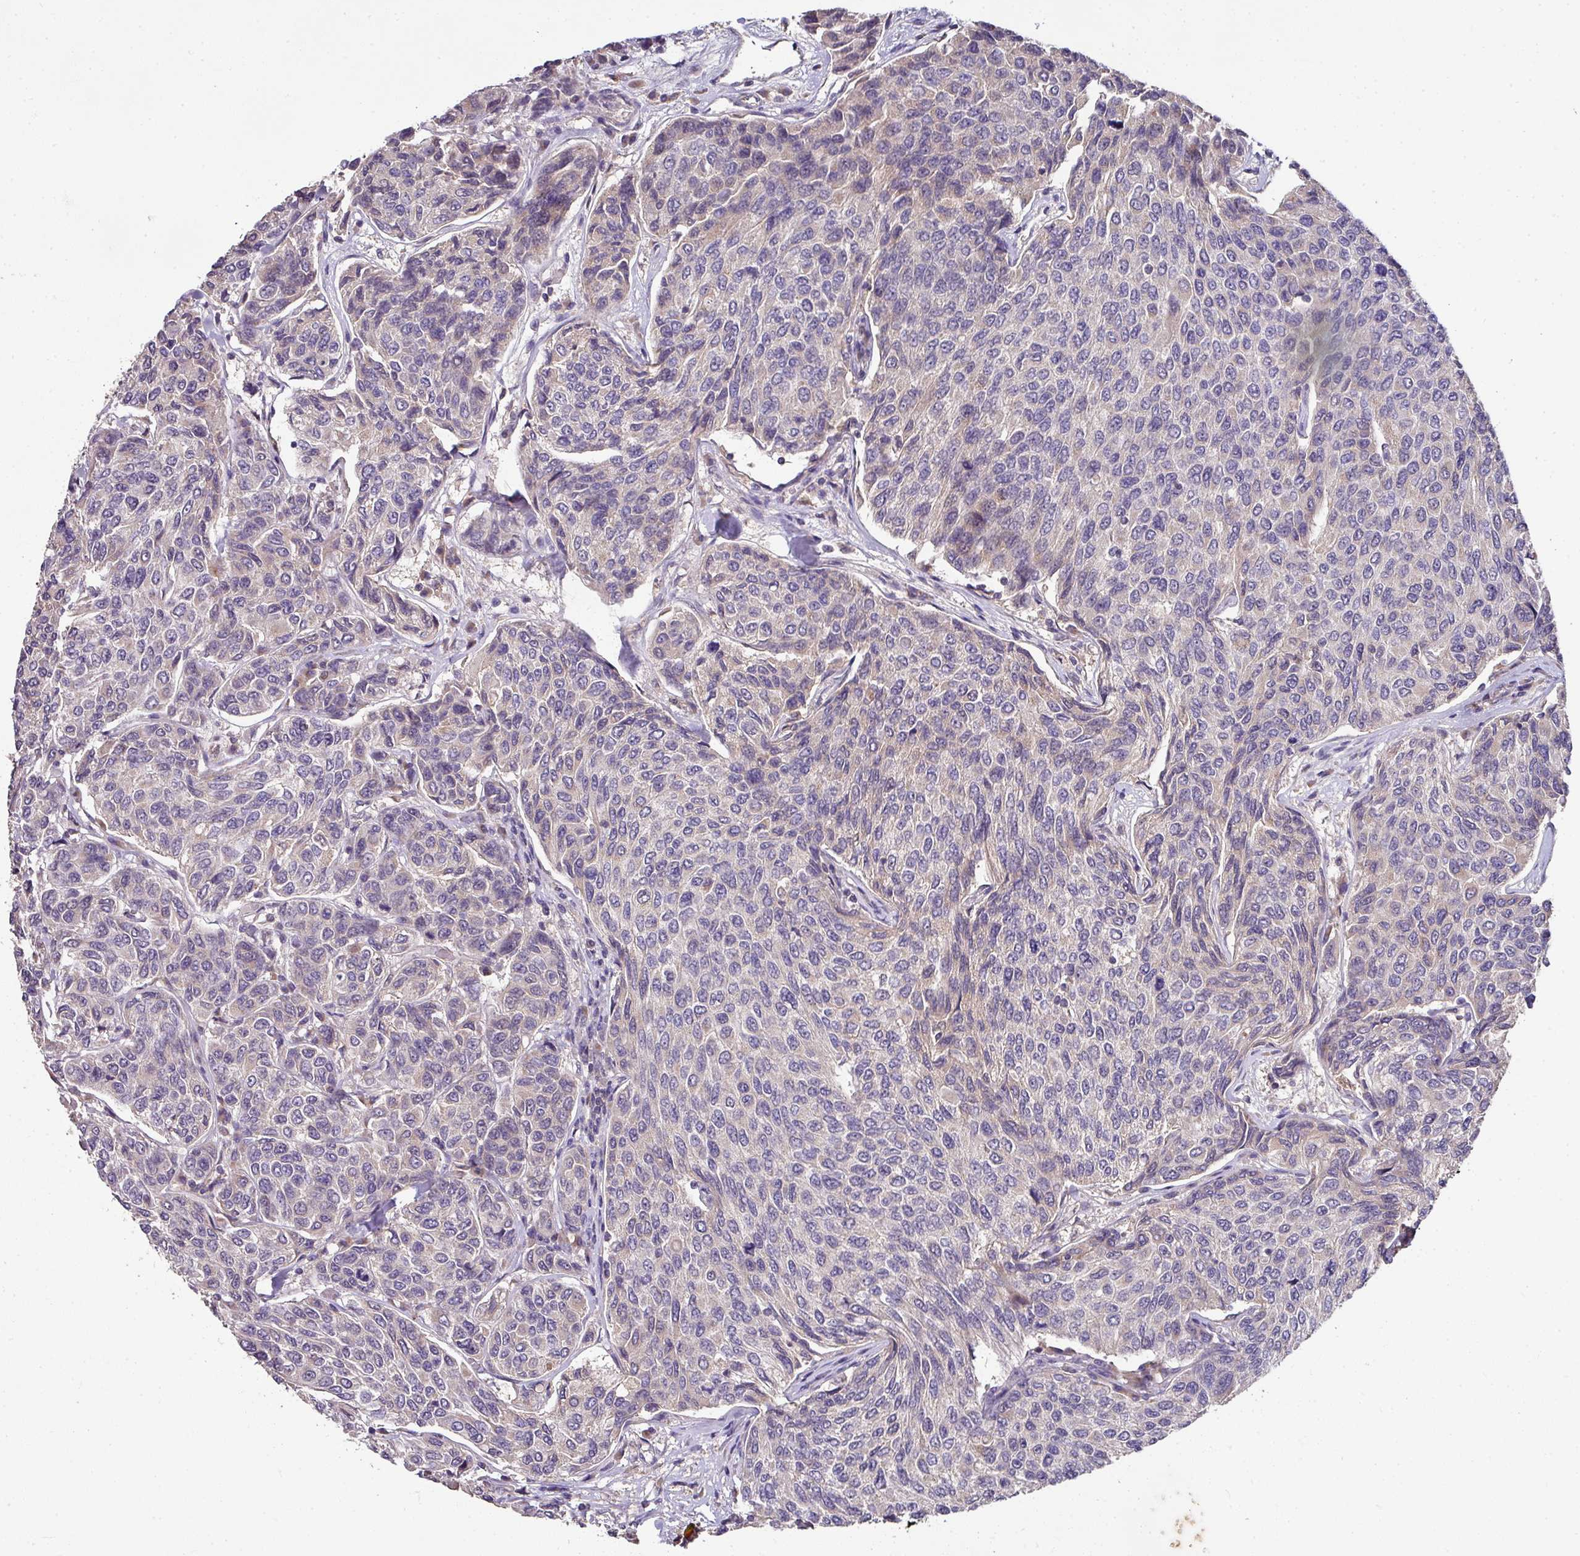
{"staining": {"intensity": "negative", "quantity": "none", "location": "none"}, "tissue": "breast cancer", "cell_type": "Tumor cells", "image_type": "cancer", "snomed": [{"axis": "morphology", "description": "Duct carcinoma"}, {"axis": "topography", "description": "Breast"}], "caption": "Immunohistochemistry (IHC) histopathology image of neoplastic tissue: intraductal carcinoma (breast) stained with DAB exhibits no significant protein expression in tumor cells.", "gene": "AEBP2", "patient": {"sex": "female", "age": 55}}